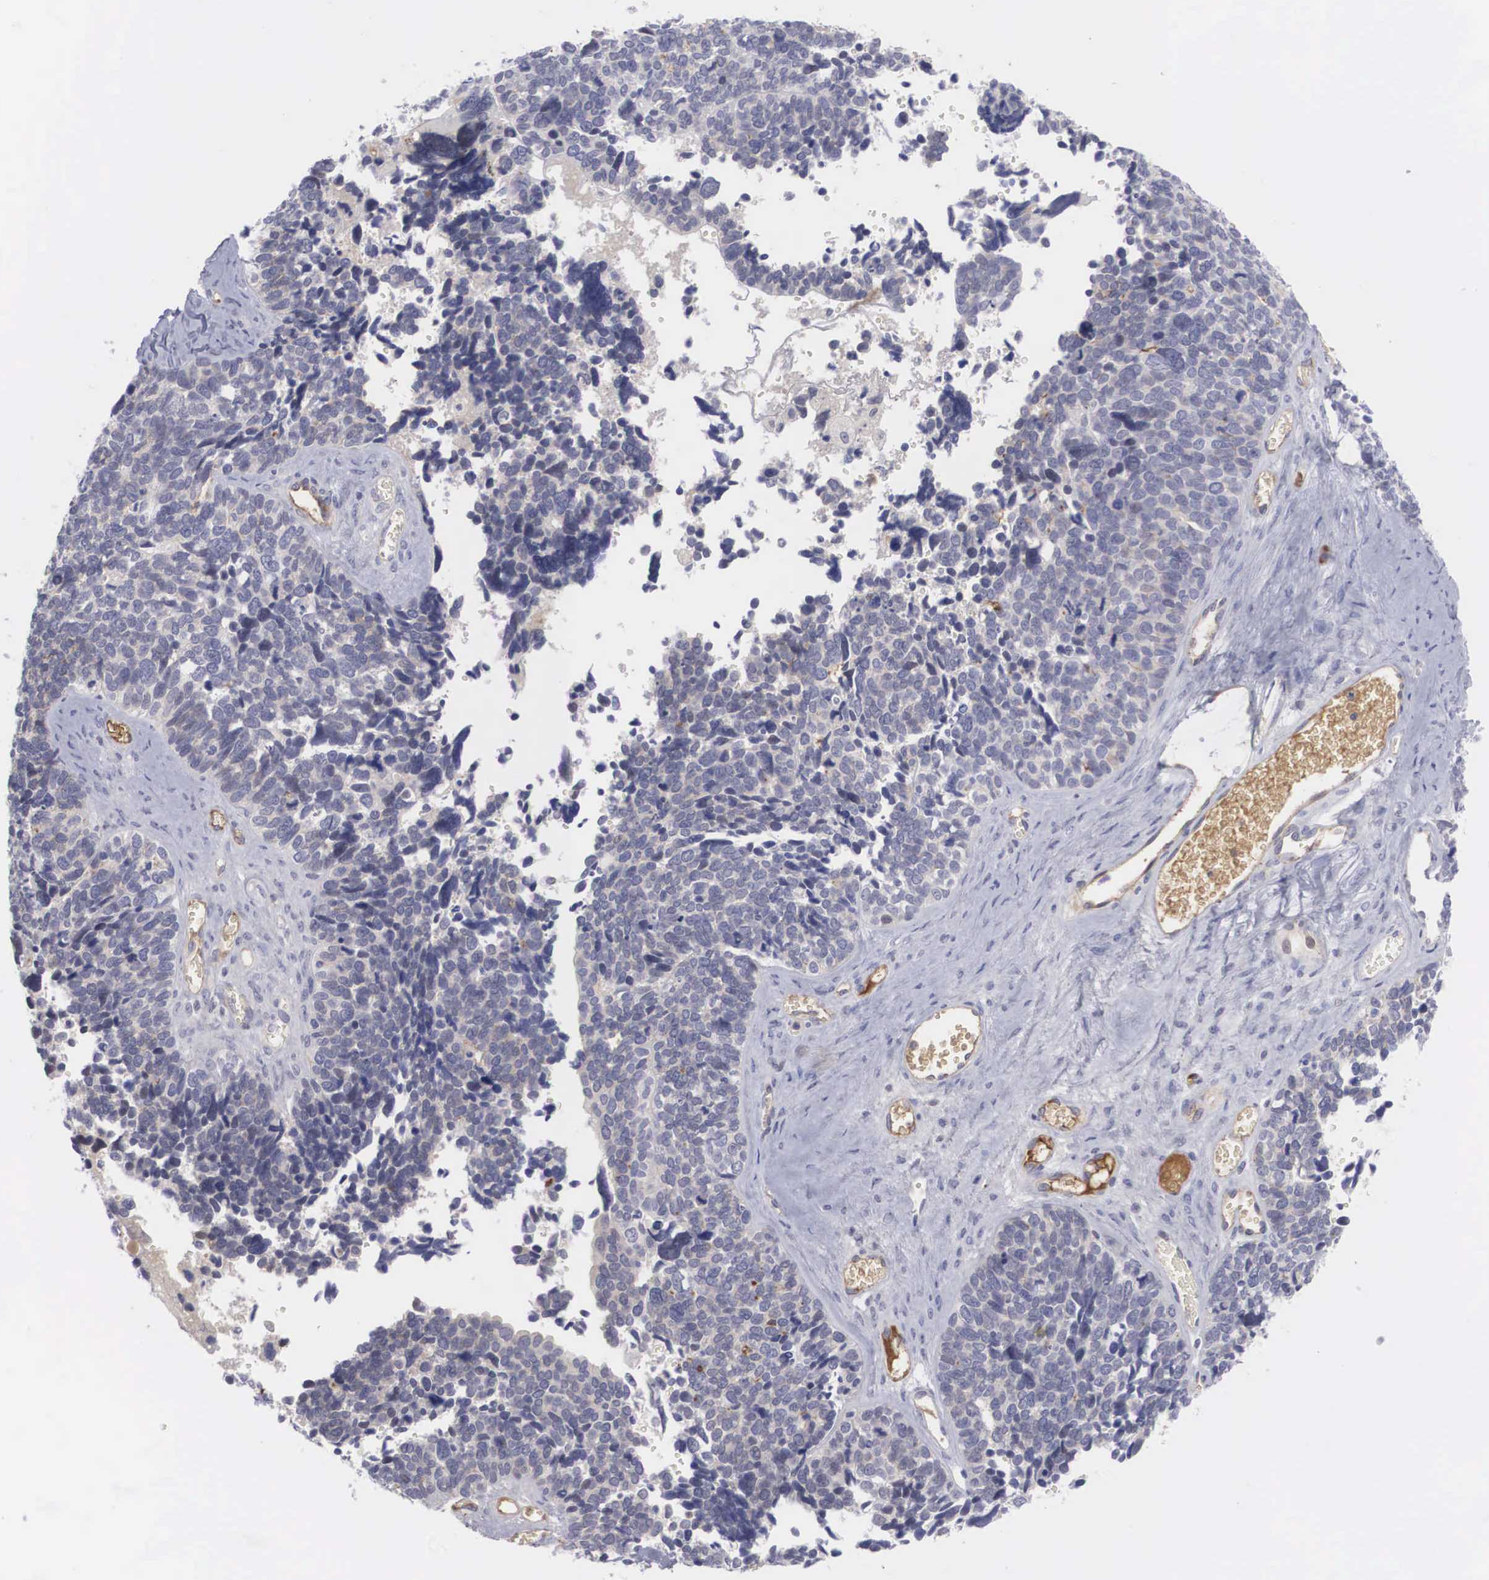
{"staining": {"intensity": "negative", "quantity": "none", "location": "none"}, "tissue": "ovarian cancer", "cell_type": "Tumor cells", "image_type": "cancer", "snomed": [{"axis": "morphology", "description": "Cystadenocarcinoma, serous, NOS"}, {"axis": "topography", "description": "Ovary"}], "caption": "The histopathology image displays no significant expression in tumor cells of ovarian cancer (serous cystadenocarcinoma).", "gene": "RBPJ", "patient": {"sex": "female", "age": 77}}